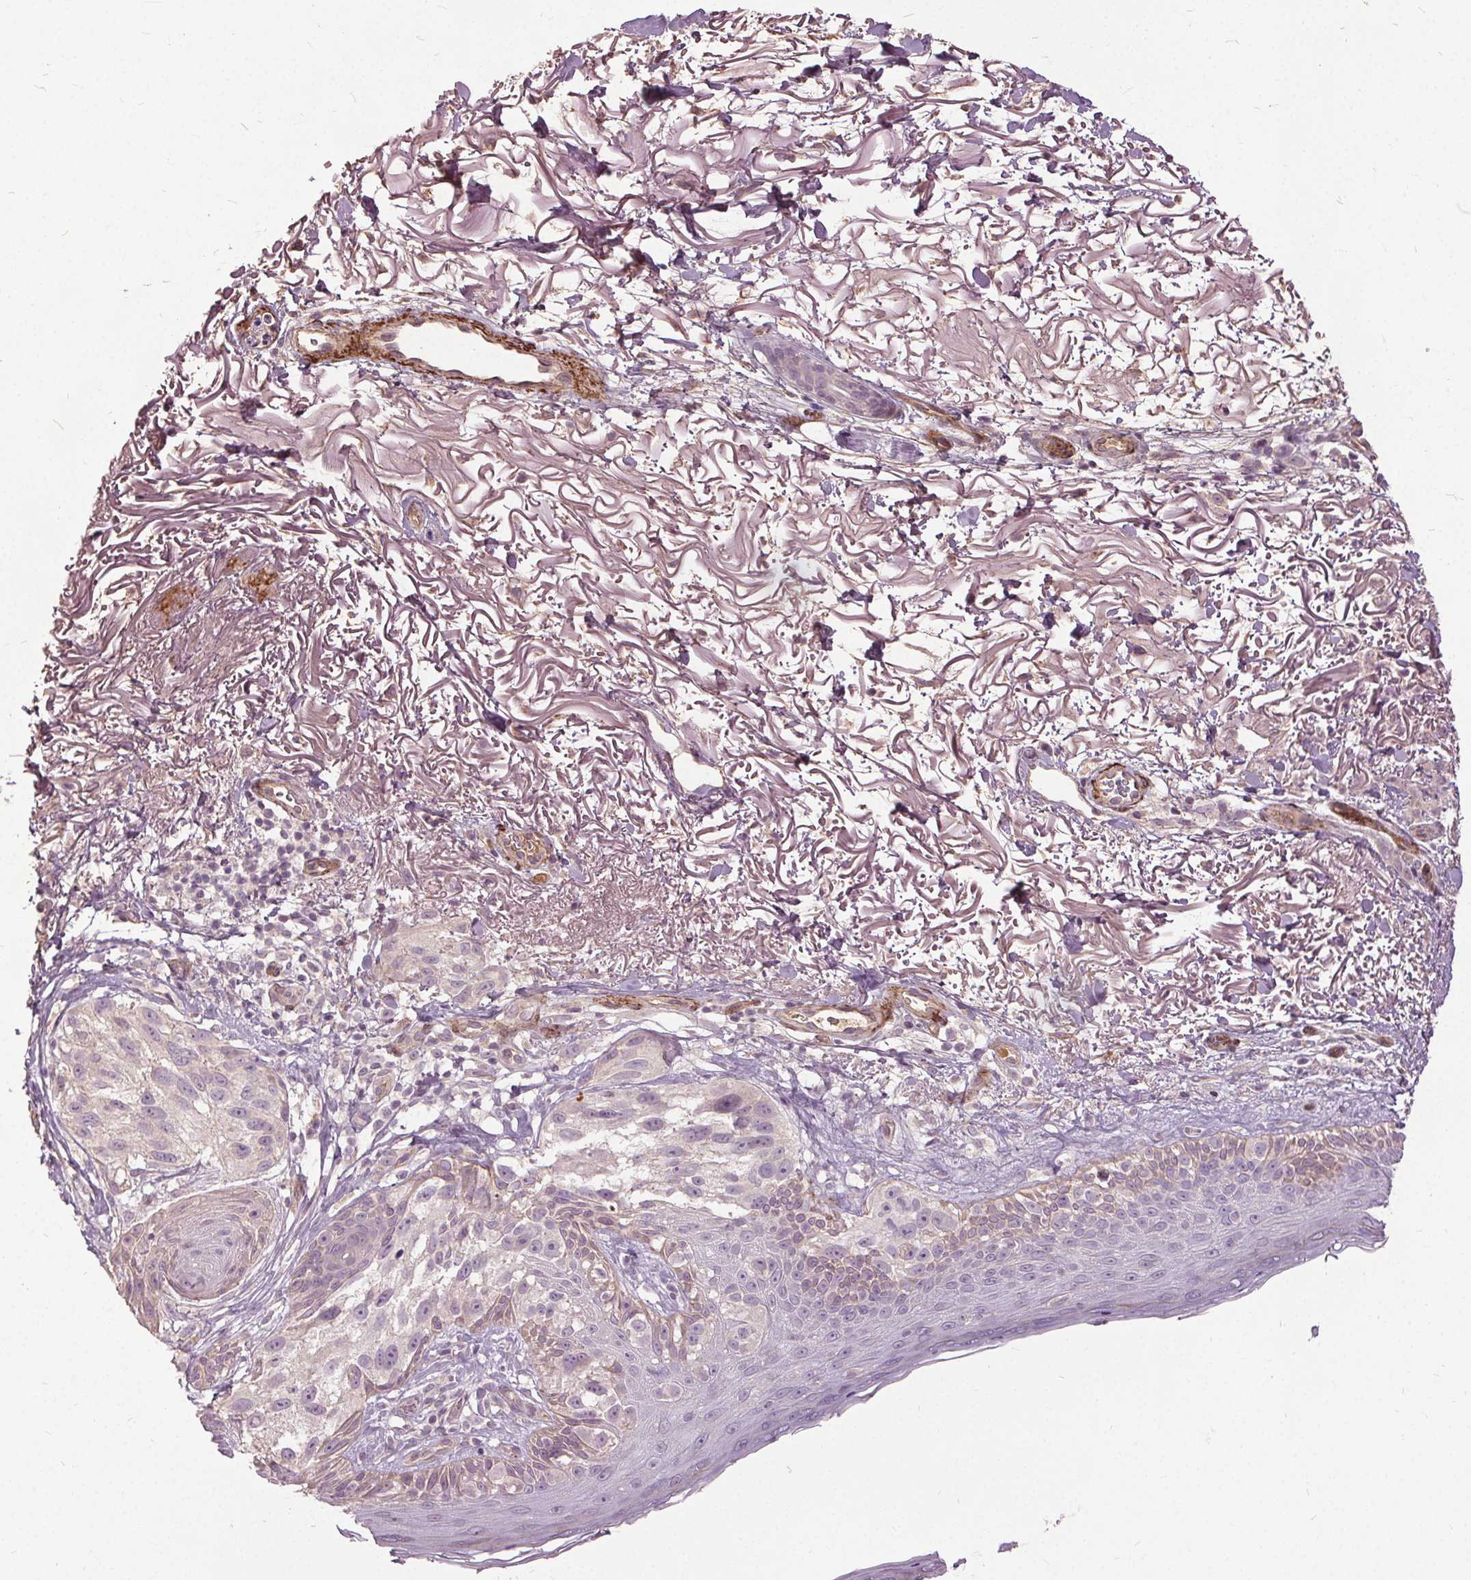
{"staining": {"intensity": "negative", "quantity": "none", "location": "none"}, "tissue": "melanoma", "cell_type": "Tumor cells", "image_type": "cancer", "snomed": [{"axis": "morphology", "description": "Malignant melanoma, NOS"}, {"axis": "topography", "description": "Skin"}], "caption": "DAB (3,3'-diaminobenzidine) immunohistochemical staining of malignant melanoma displays no significant positivity in tumor cells.", "gene": "PDGFD", "patient": {"sex": "female", "age": 86}}